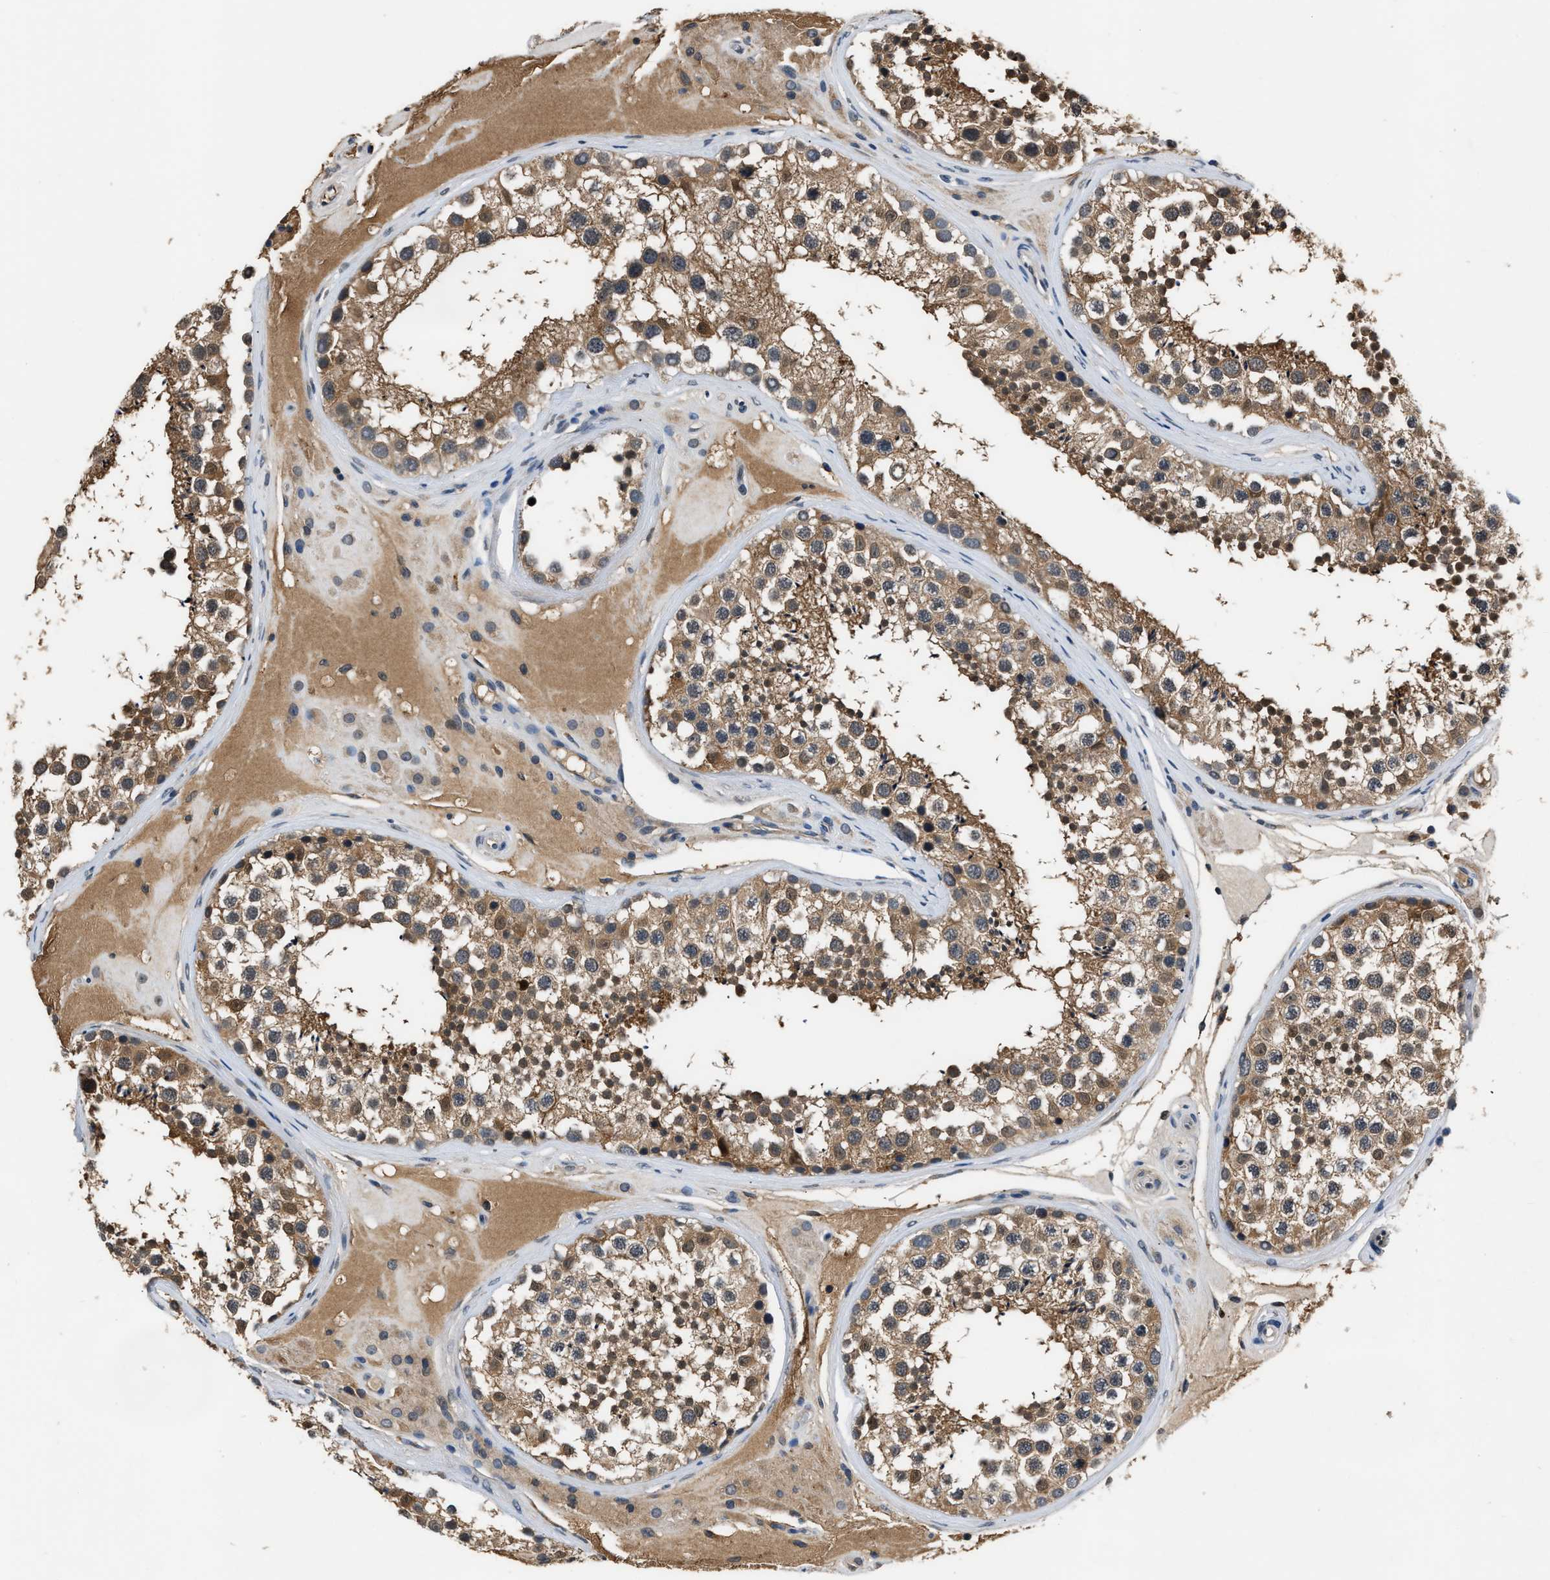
{"staining": {"intensity": "moderate", "quantity": ">75%", "location": "cytoplasmic/membranous"}, "tissue": "testis", "cell_type": "Cells in seminiferous ducts", "image_type": "normal", "snomed": [{"axis": "morphology", "description": "Normal tissue, NOS"}, {"axis": "topography", "description": "Testis"}], "caption": "The photomicrograph shows immunohistochemical staining of benign testis. There is moderate cytoplasmic/membranous positivity is seen in about >75% of cells in seminiferous ducts.", "gene": "TP53I3", "patient": {"sex": "male", "age": 46}}